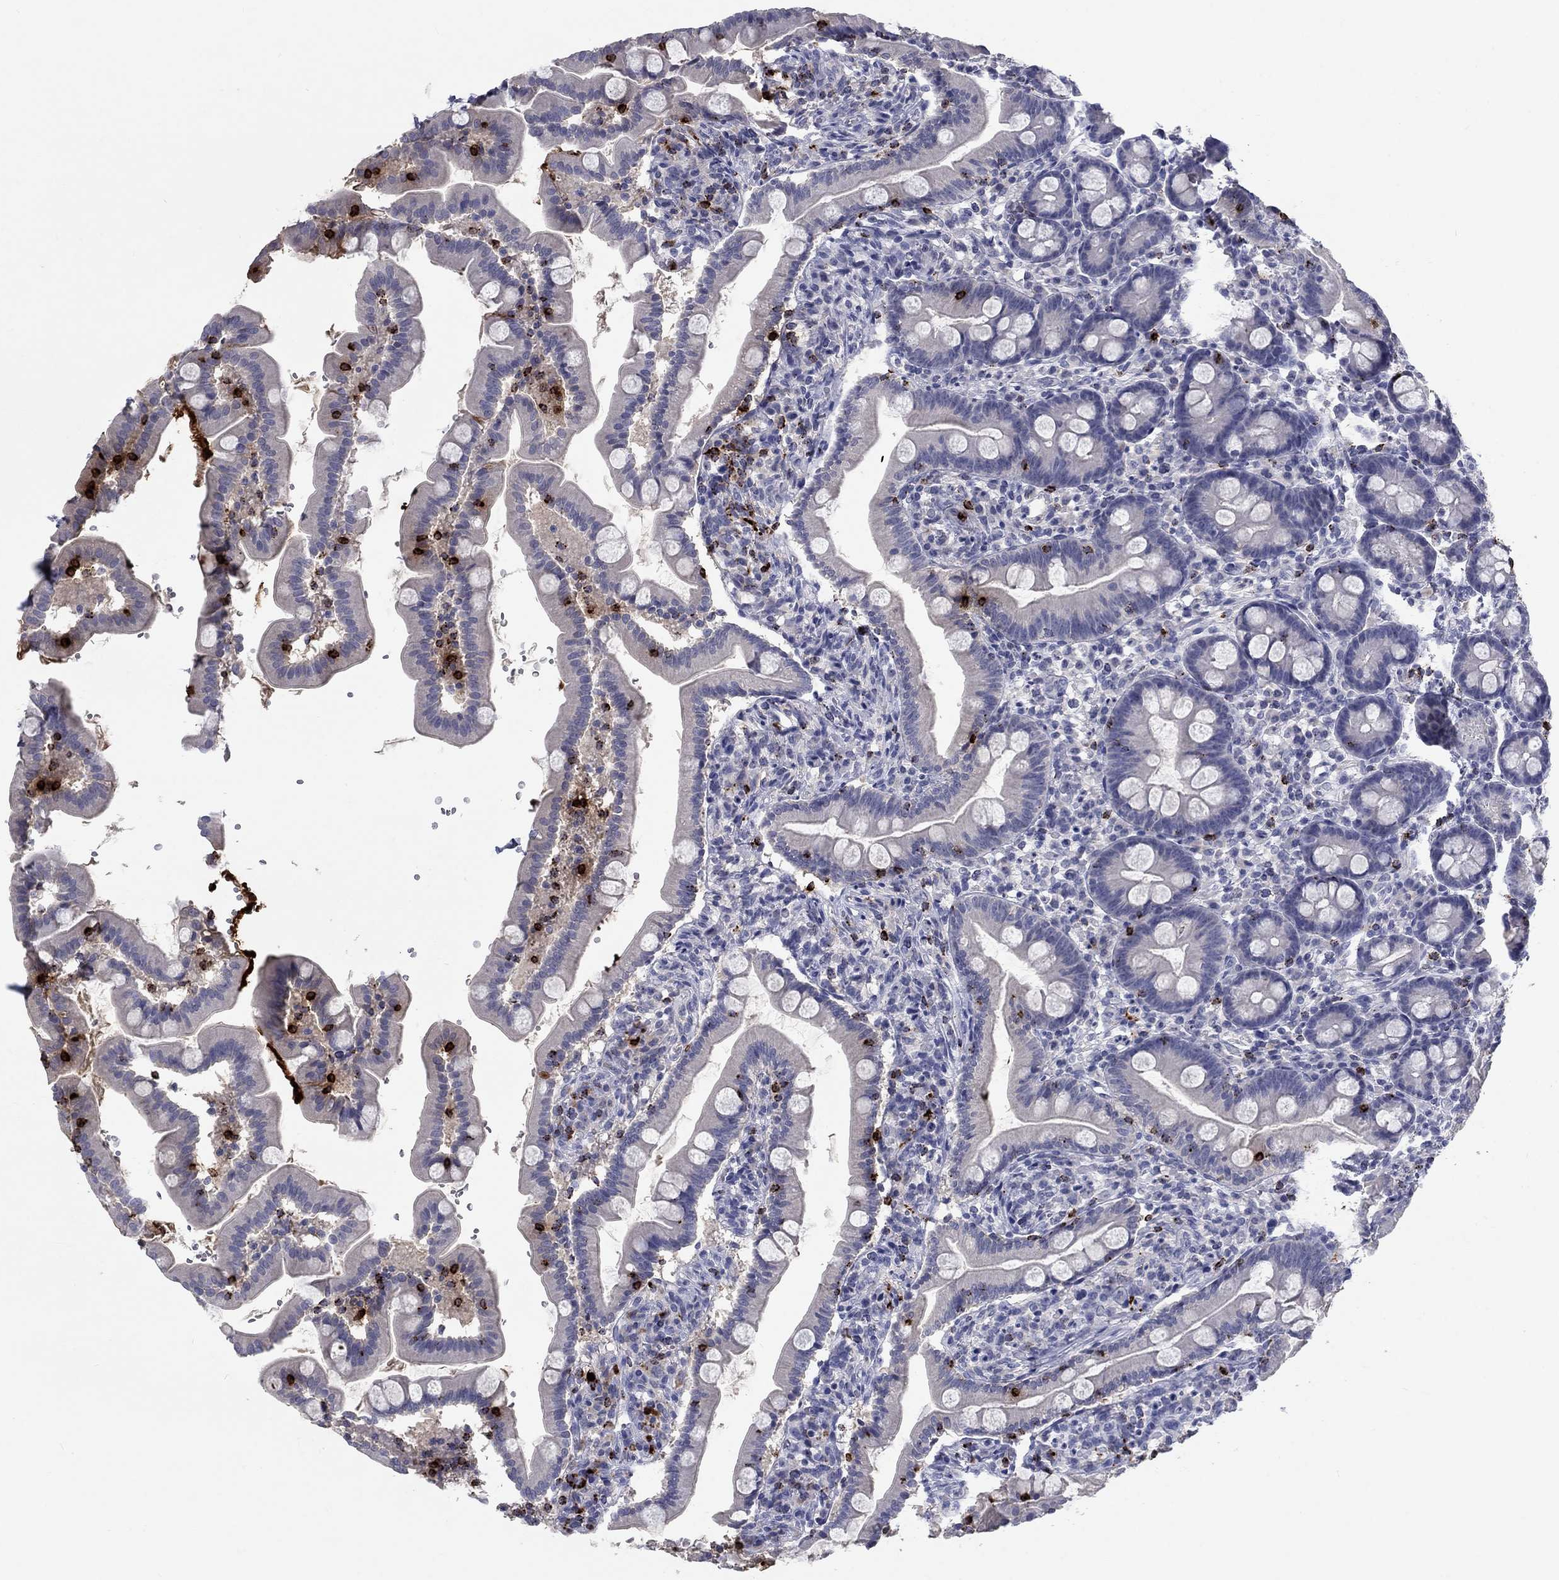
{"staining": {"intensity": "negative", "quantity": "none", "location": "none"}, "tissue": "small intestine", "cell_type": "Glandular cells", "image_type": "normal", "snomed": [{"axis": "morphology", "description": "Normal tissue, NOS"}, {"axis": "topography", "description": "Small intestine"}], "caption": "The IHC image has no significant staining in glandular cells of small intestine. Brightfield microscopy of immunohistochemistry stained with DAB (brown) and hematoxylin (blue), captured at high magnification.", "gene": "GZMA", "patient": {"sex": "female", "age": 44}}